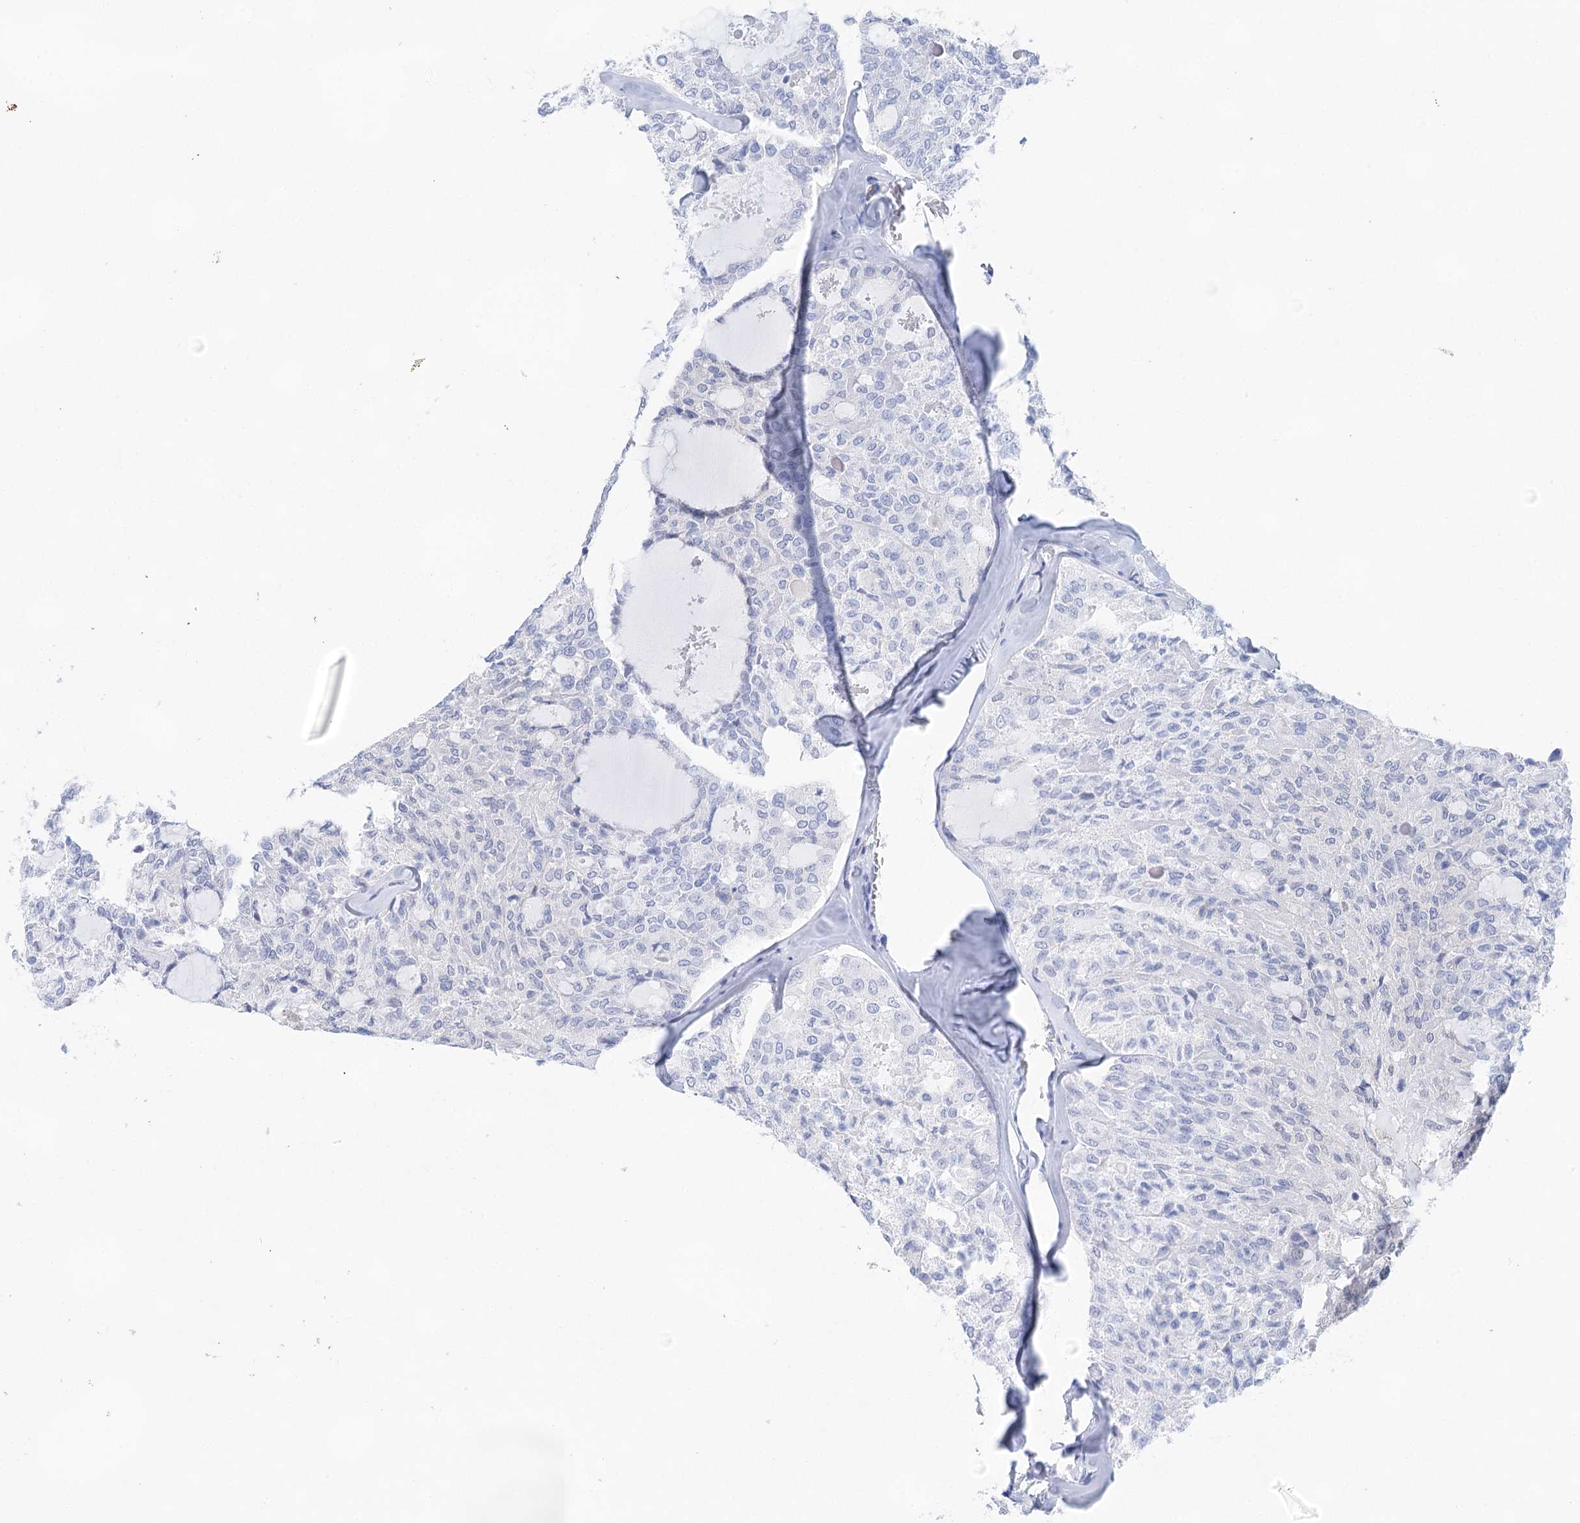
{"staining": {"intensity": "negative", "quantity": "none", "location": "none"}, "tissue": "thyroid cancer", "cell_type": "Tumor cells", "image_type": "cancer", "snomed": [{"axis": "morphology", "description": "Follicular adenoma carcinoma, NOS"}, {"axis": "topography", "description": "Thyroid gland"}], "caption": "A histopathology image of thyroid follicular adenoma carcinoma stained for a protein demonstrates no brown staining in tumor cells.", "gene": "LALBA", "patient": {"sex": "male", "age": 75}}